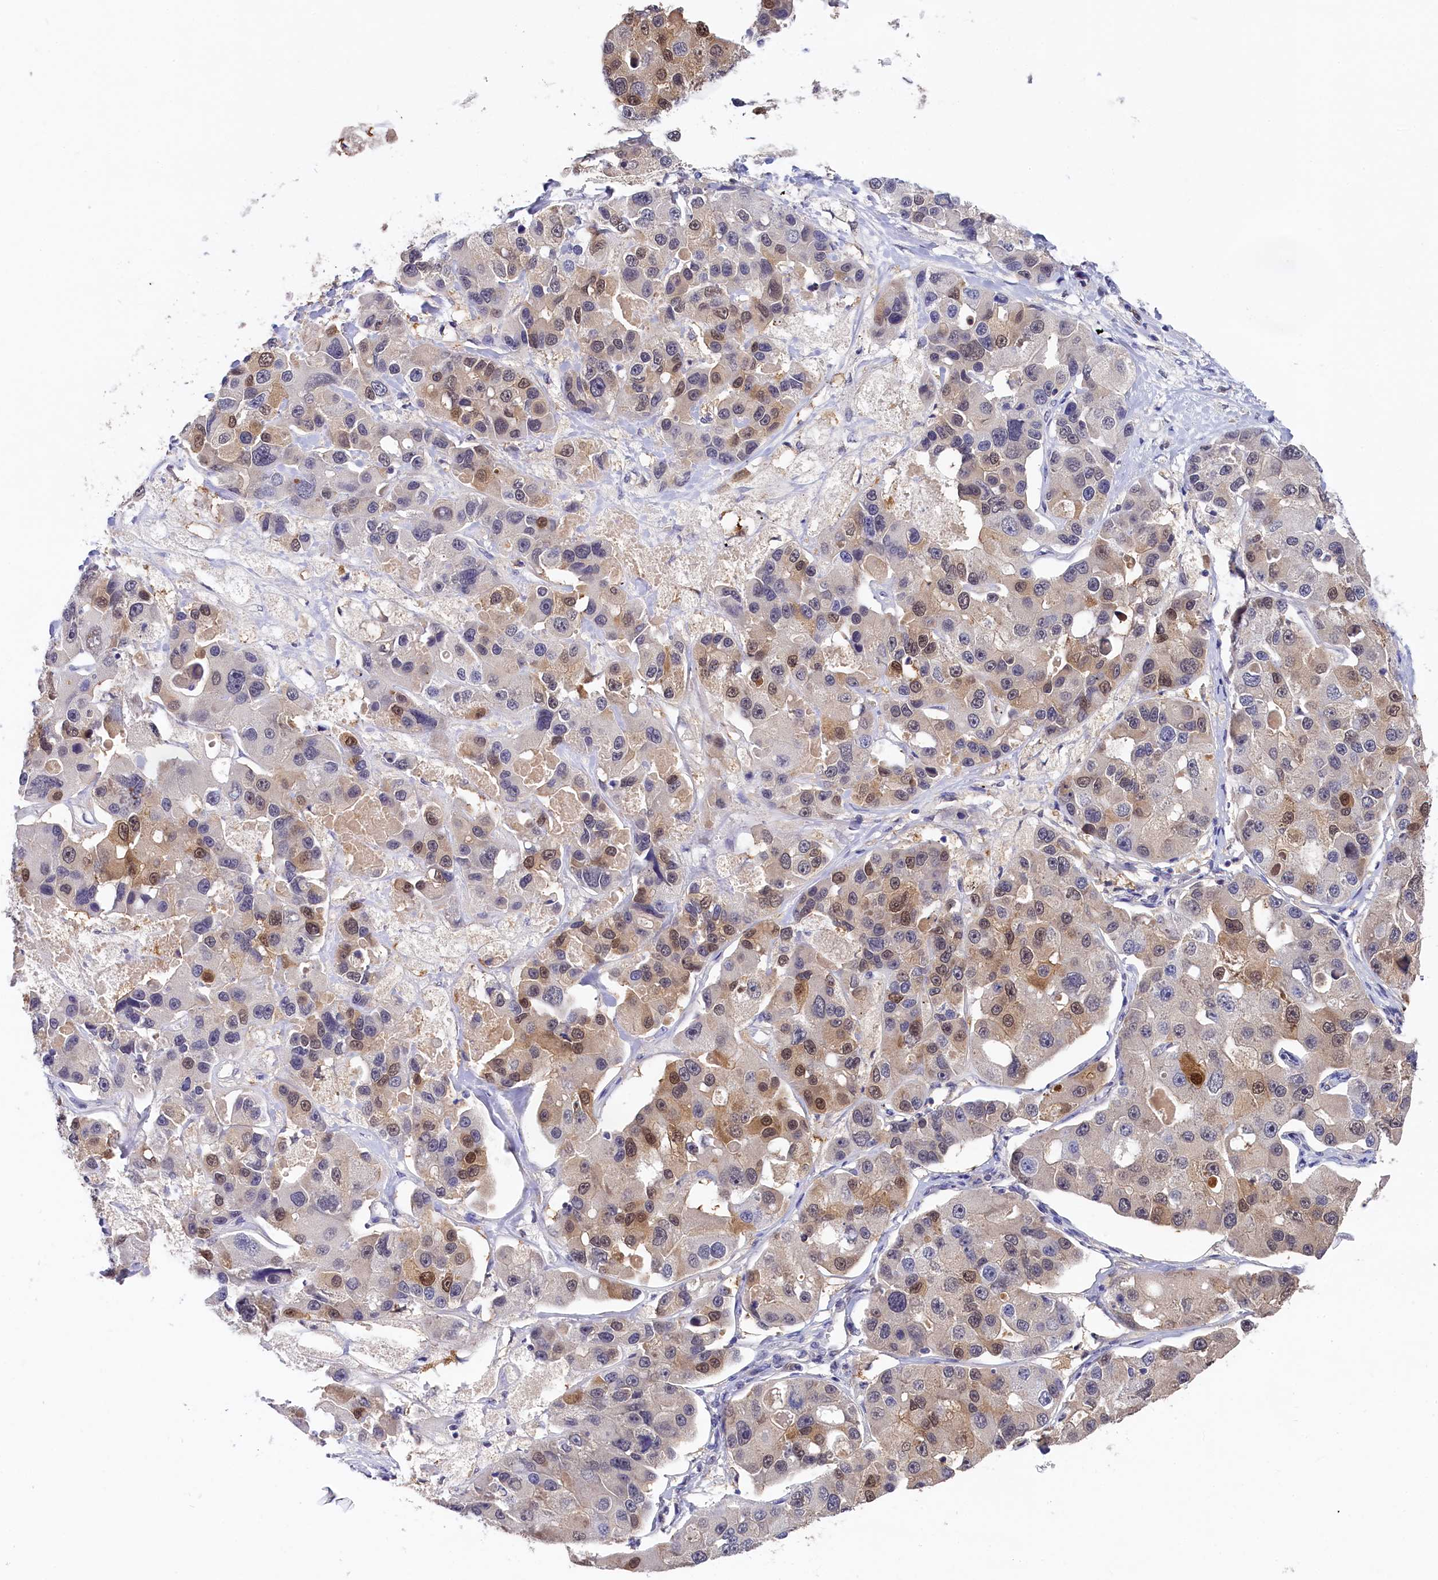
{"staining": {"intensity": "moderate", "quantity": "<25%", "location": "cytoplasmic/membranous,nuclear"}, "tissue": "lung cancer", "cell_type": "Tumor cells", "image_type": "cancer", "snomed": [{"axis": "morphology", "description": "Adenocarcinoma, NOS"}, {"axis": "topography", "description": "Lung"}], "caption": "The immunohistochemical stain labels moderate cytoplasmic/membranous and nuclear positivity in tumor cells of adenocarcinoma (lung) tissue.", "gene": "C11orf54", "patient": {"sex": "female", "age": 54}}